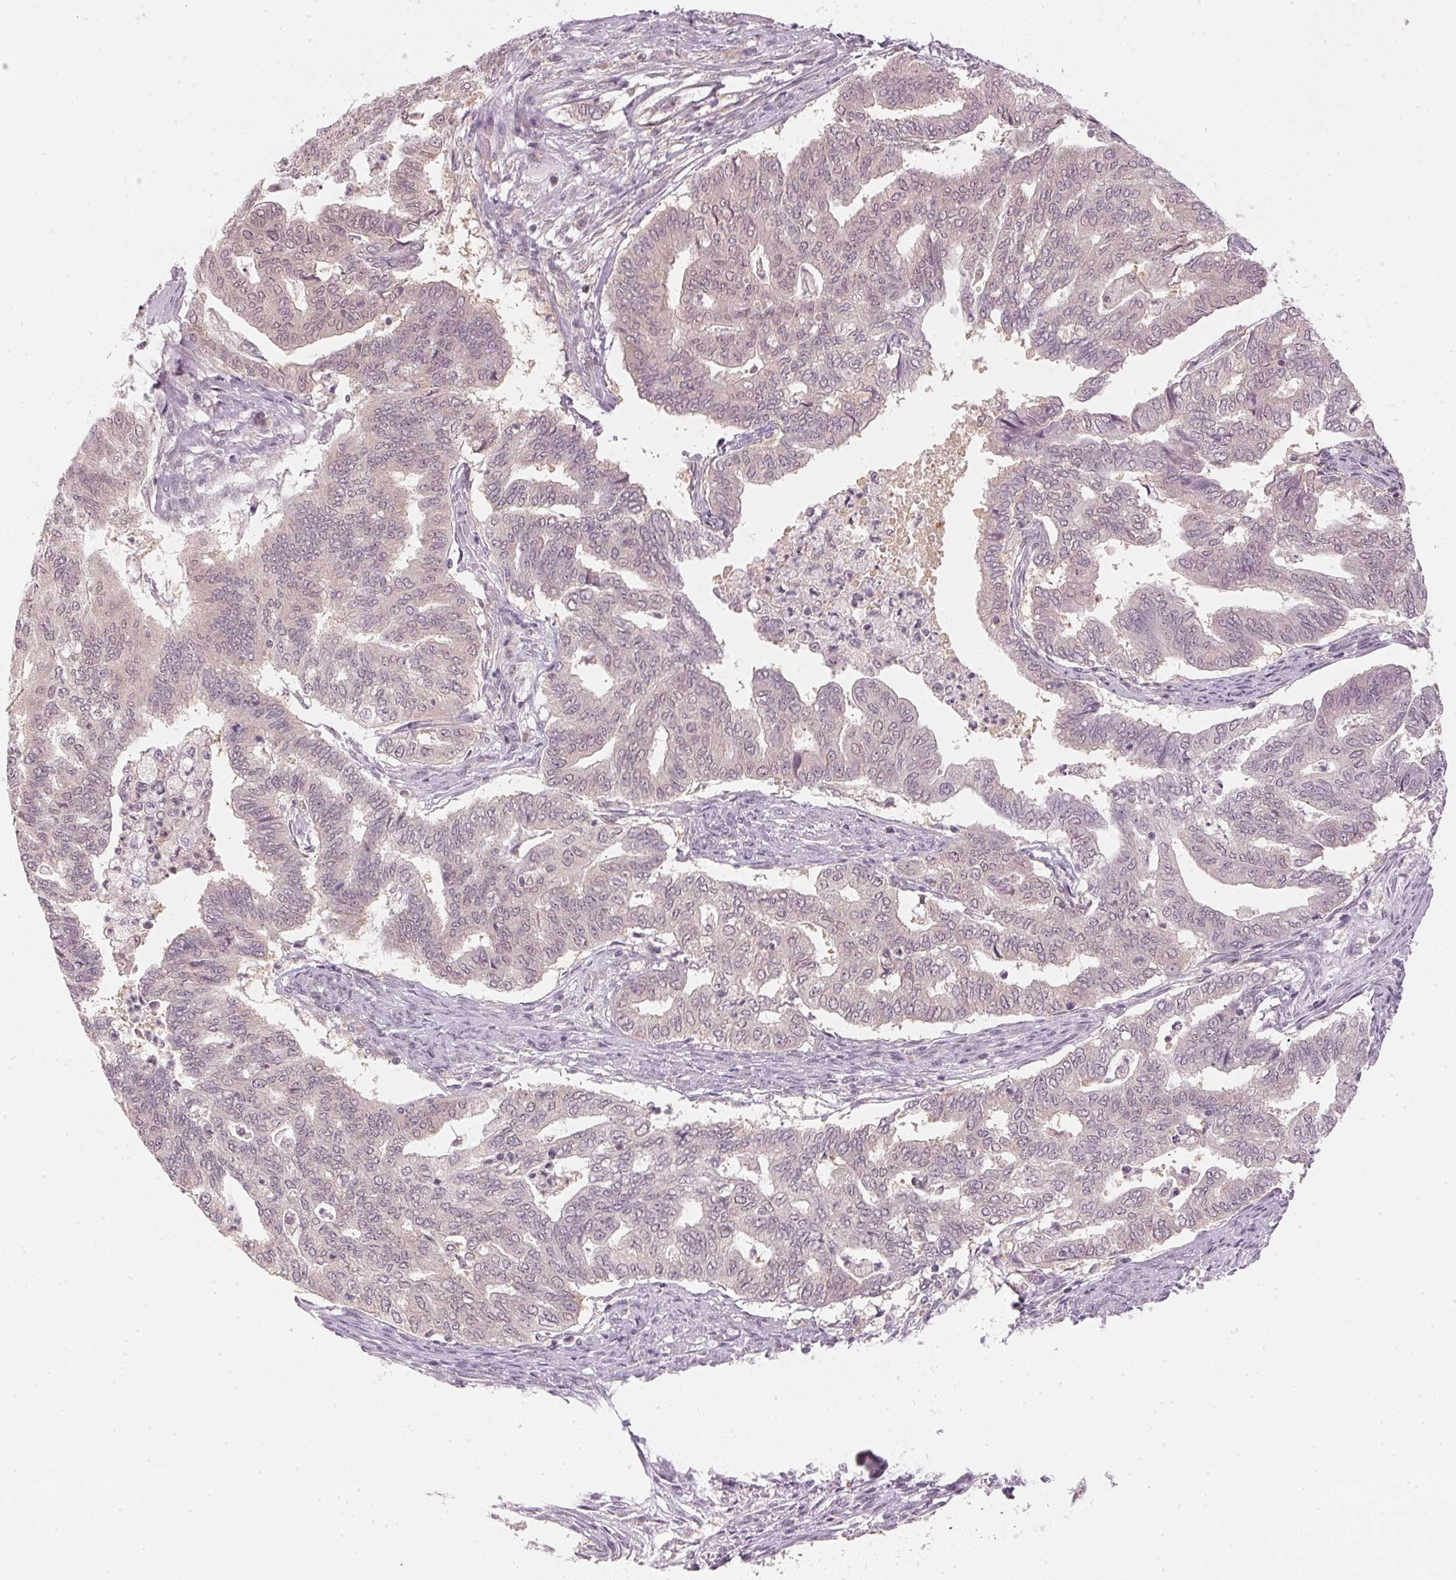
{"staining": {"intensity": "weak", "quantity": "<25%", "location": "cytoplasmic/membranous"}, "tissue": "endometrial cancer", "cell_type": "Tumor cells", "image_type": "cancer", "snomed": [{"axis": "morphology", "description": "Adenocarcinoma, NOS"}, {"axis": "topography", "description": "Endometrium"}], "caption": "Immunohistochemical staining of human endometrial cancer reveals no significant positivity in tumor cells.", "gene": "KPRP", "patient": {"sex": "female", "age": 79}}